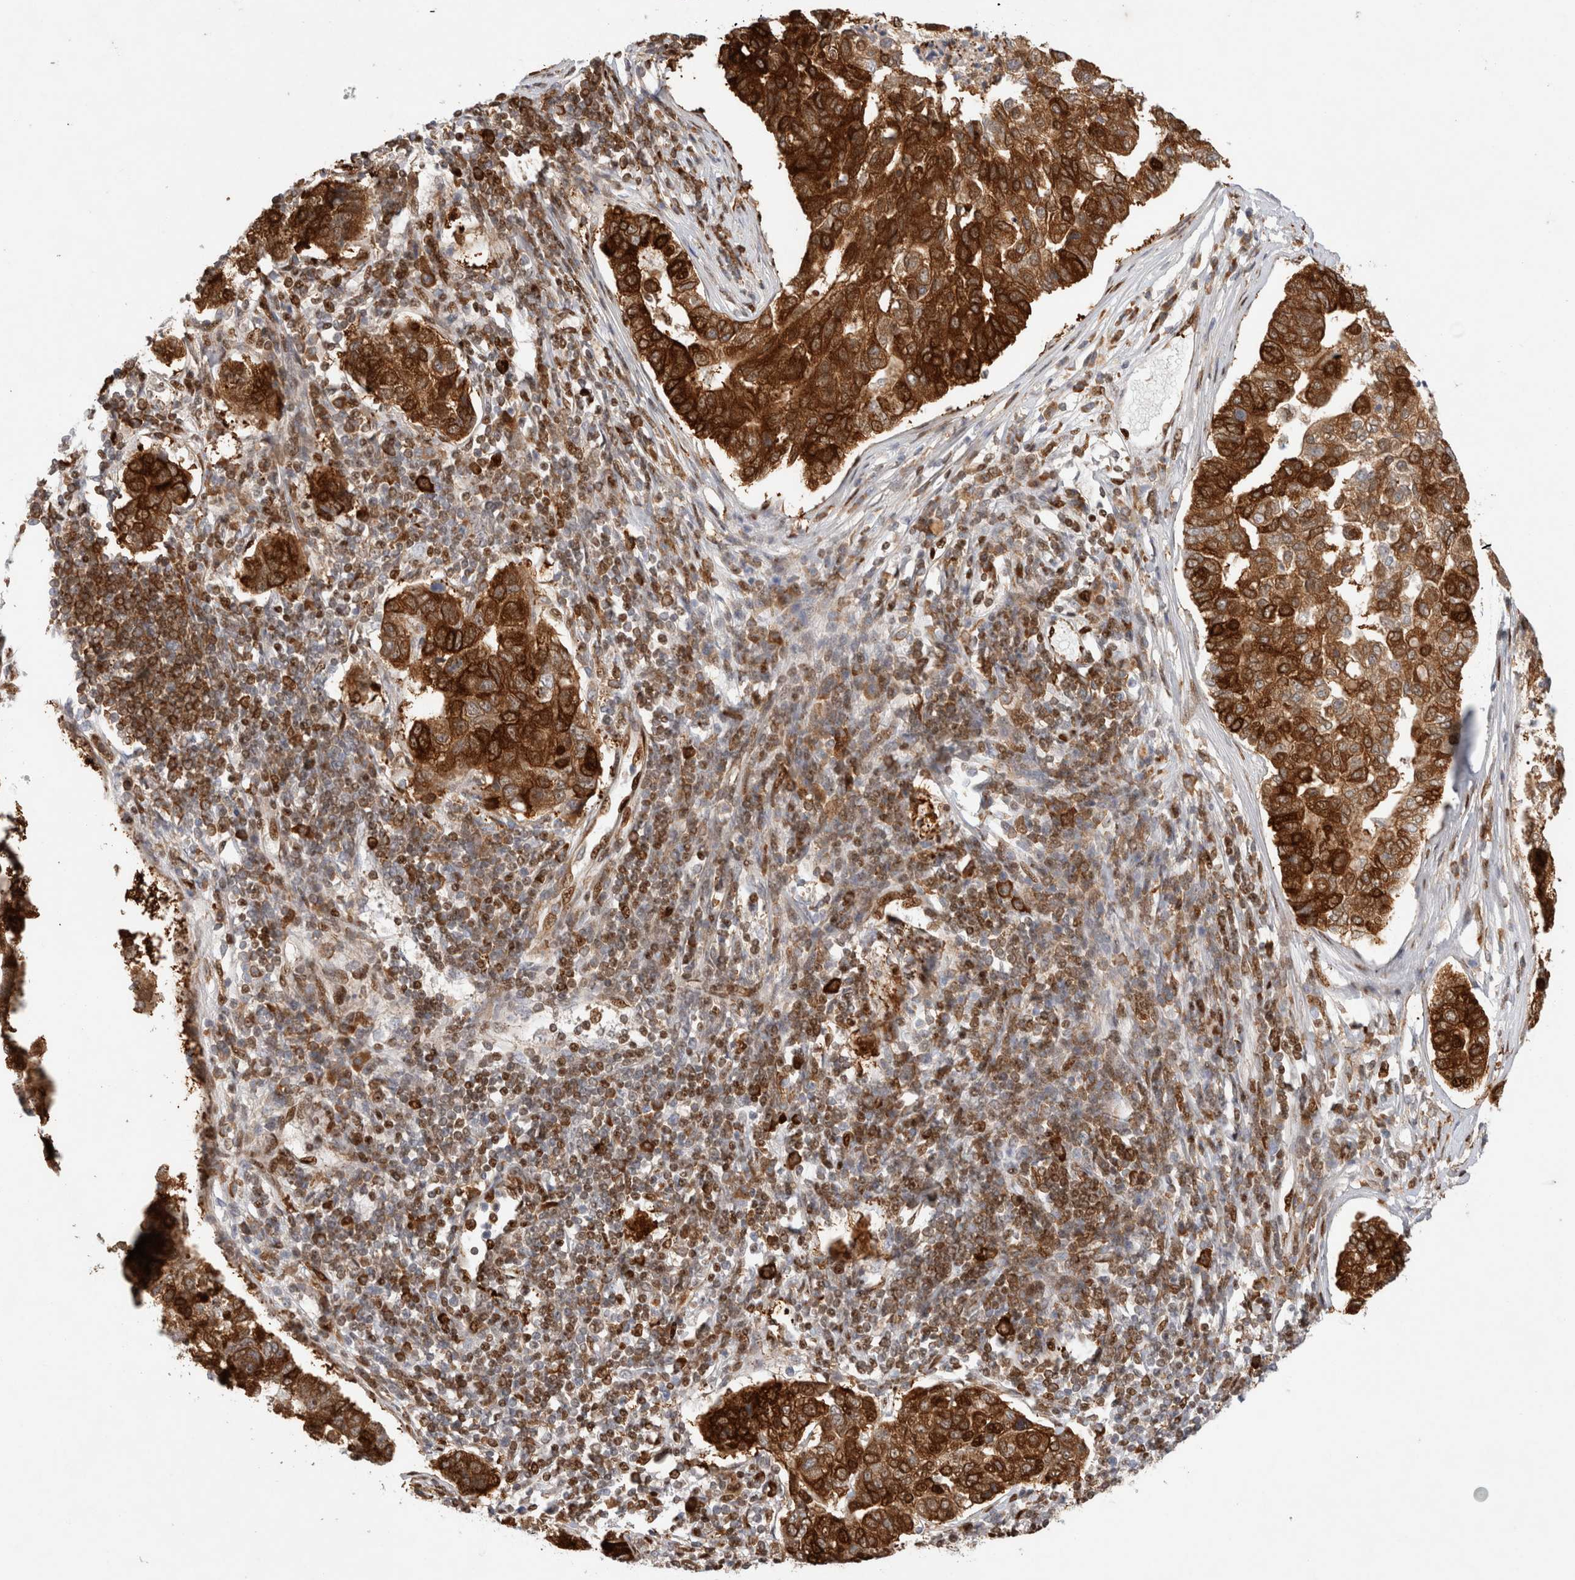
{"staining": {"intensity": "strong", "quantity": ">75%", "location": "cytoplasmic/membranous,nuclear"}, "tissue": "pancreatic cancer", "cell_type": "Tumor cells", "image_type": "cancer", "snomed": [{"axis": "morphology", "description": "Adenocarcinoma, NOS"}, {"axis": "topography", "description": "Pancreas"}], "caption": "Tumor cells reveal high levels of strong cytoplasmic/membranous and nuclear positivity in about >75% of cells in human adenocarcinoma (pancreatic). The staining was performed using DAB, with brown indicating positive protein expression. Nuclei are stained blue with hematoxylin.", "gene": "TCF4", "patient": {"sex": "female", "age": 61}}